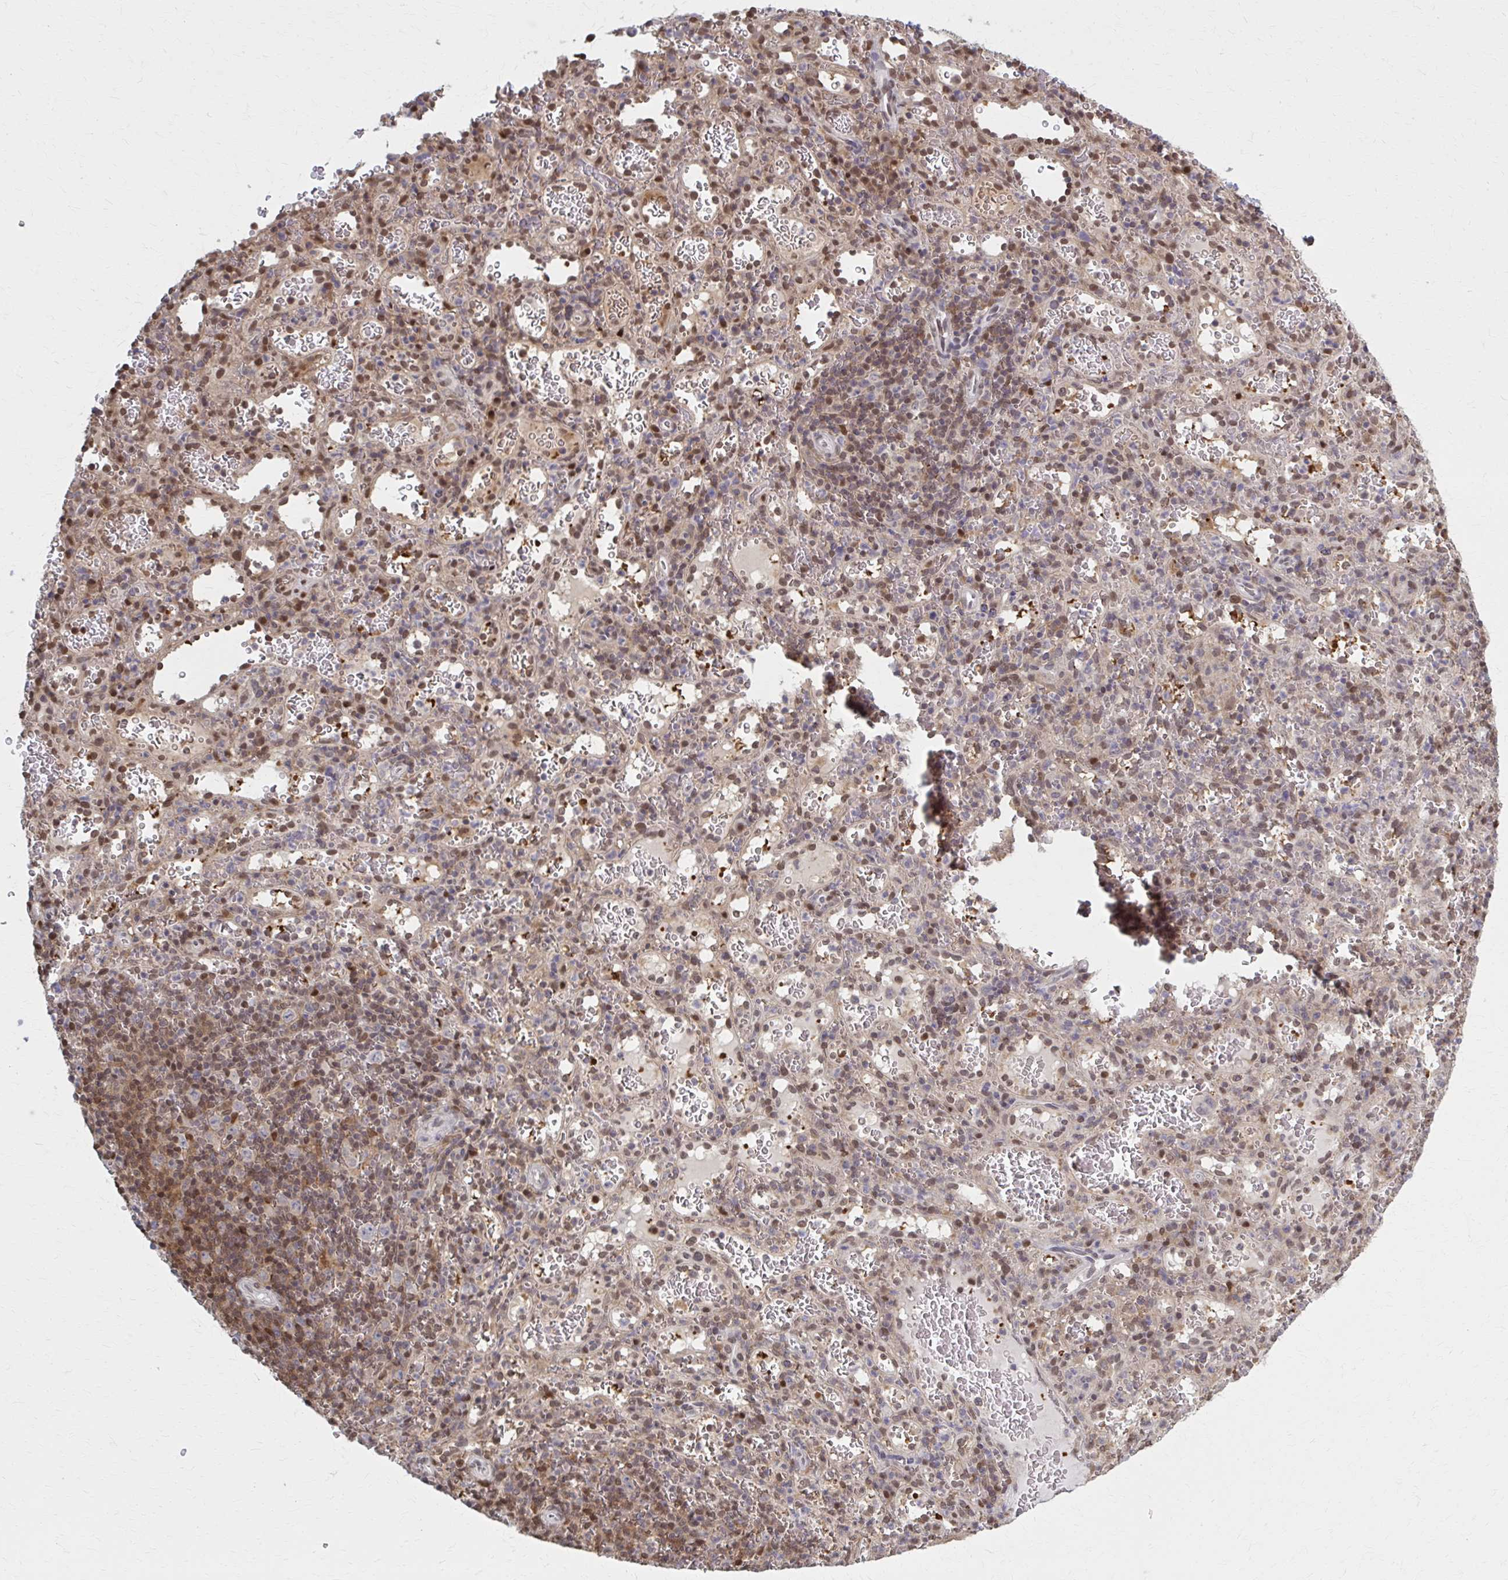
{"staining": {"intensity": "moderate", "quantity": "<25%", "location": "nuclear"}, "tissue": "spleen", "cell_type": "Cells in red pulp", "image_type": "normal", "snomed": [{"axis": "morphology", "description": "Normal tissue, NOS"}, {"axis": "topography", "description": "Spleen"}], "caption": "High-magnification brightfield microscopy of normal spleen stained with DAB (brown) and counterstained with hematoxylin (blue). cells in red pulp exhibit moderate nuclear positivity is identified in about<25% of cells. The staining is performed using DAB (3,3'-diaminobenzidine) brown chromogen to label protein expression. The nuclei are counter-stained blue using hematoxylin.", "gene": "MDH1", "patient": {"sex": "male", "age": 57}}